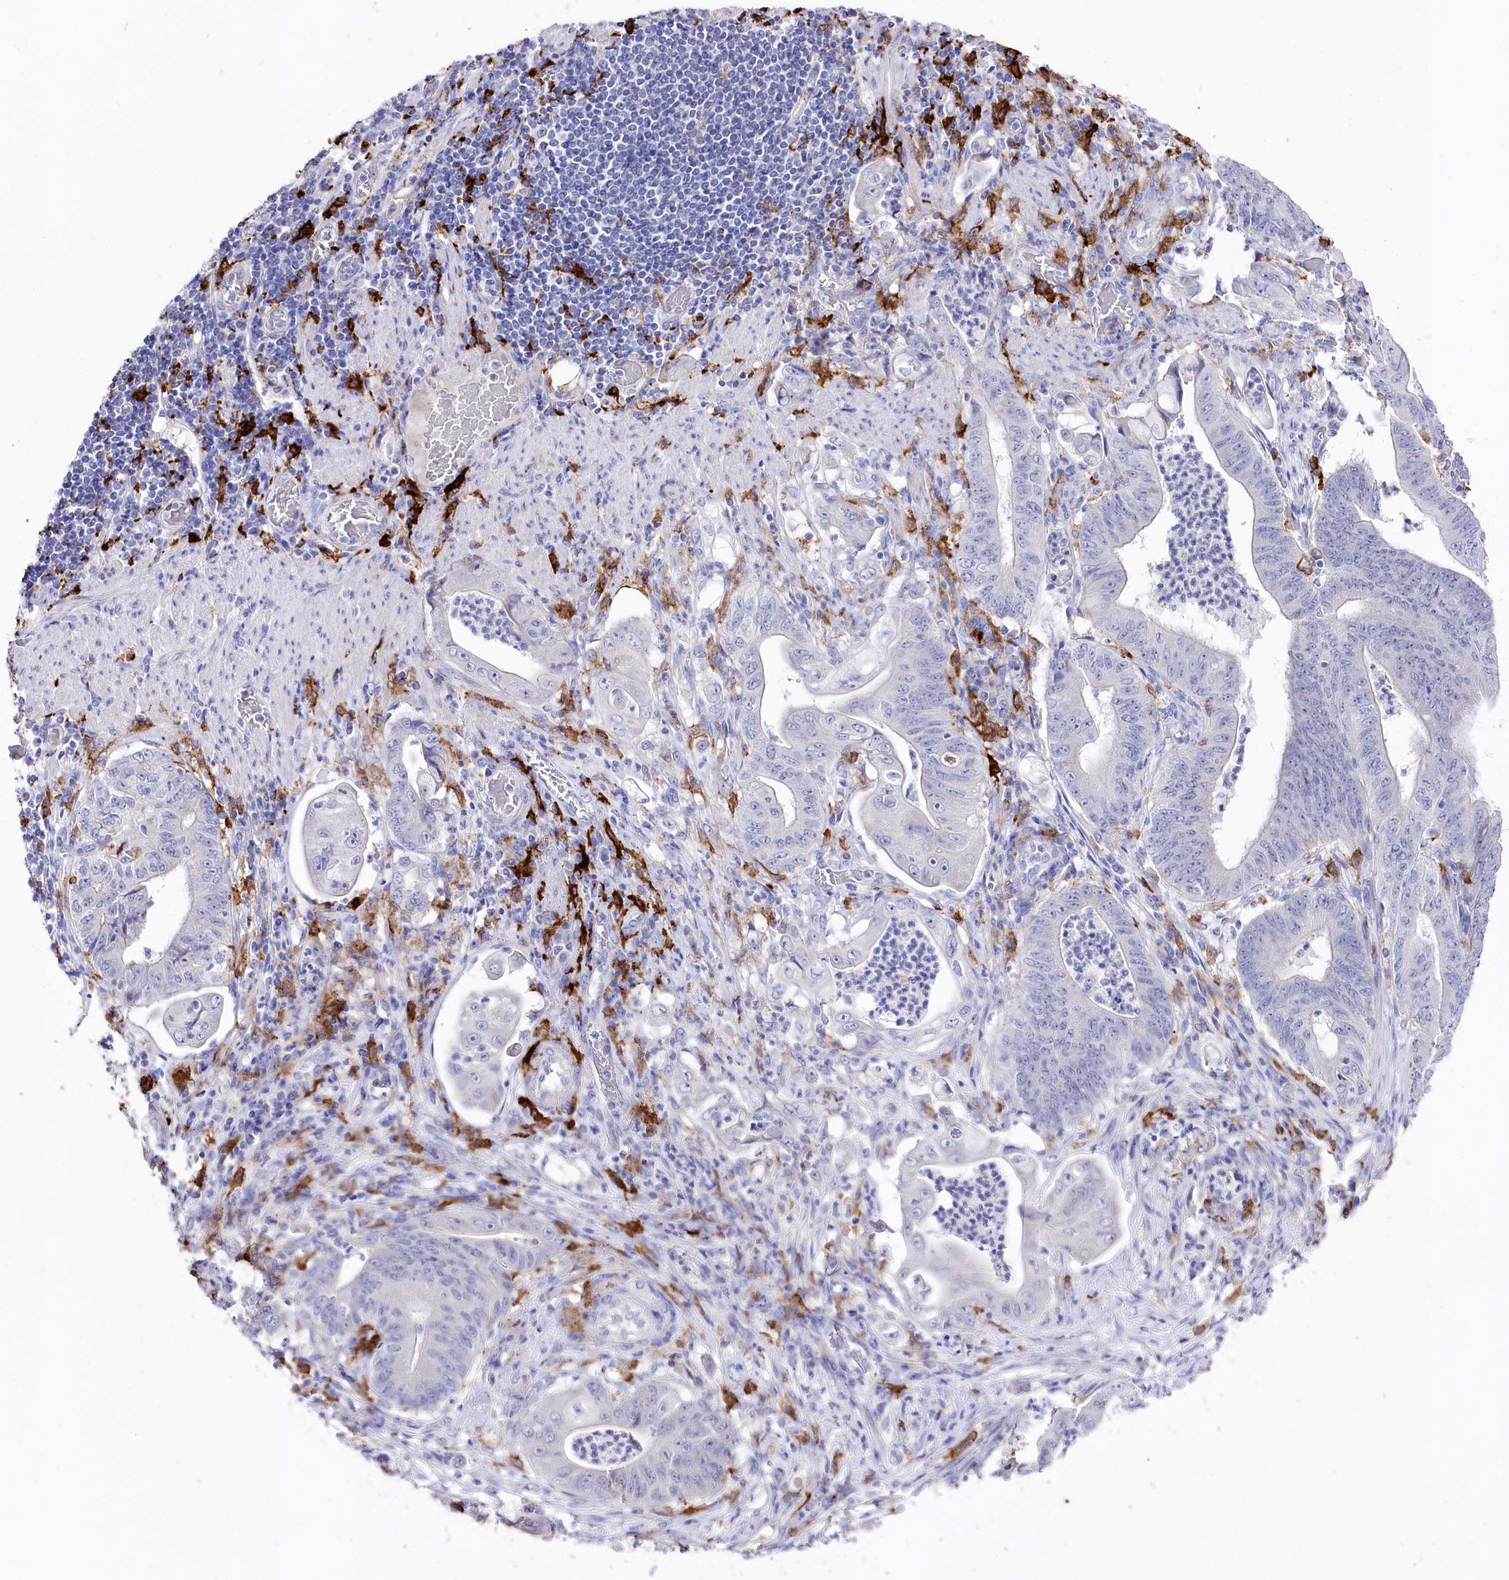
{"staining": {"intensity": "negative", "quantity": "none", "location": "none"}, "tissue": "stomach cancer", "cell_type": "Tumor cells", "image_type": "cancer", "snomed": [{"axis": "morphology", "description": "Adenocarcinoma, NOS"}, {"axis": "topography", "description": "Stomach"}], "caption": "A high-resolution micrograph shows IHC staining of stomach cancer (adenocarcinoma), which displays no significant expression in tumor cells.", "gene": "CLEC4M", "patient": {"sex": "female", "age": 73}}